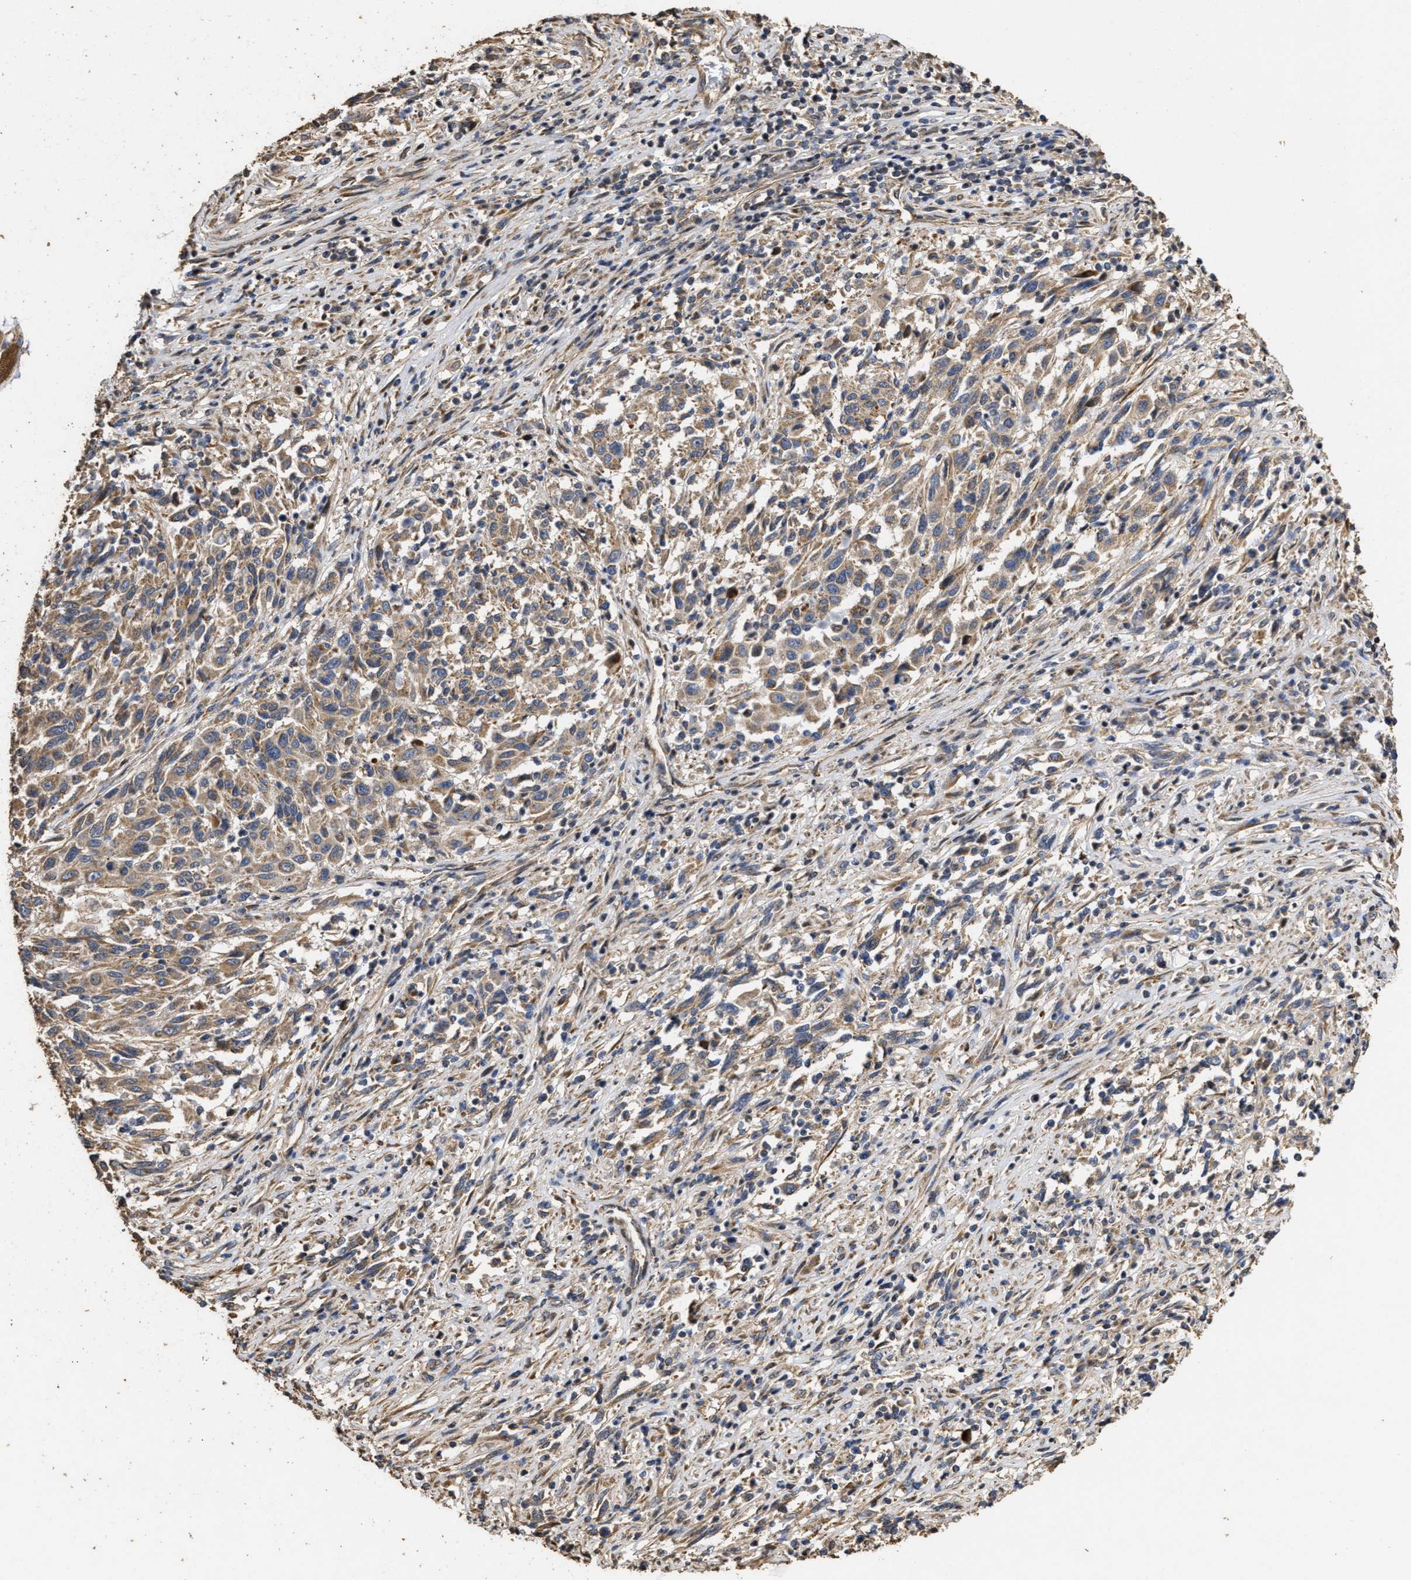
{"staining": {"intensity": "moderate", "quantity": ">75%", "location": "cytoplasmic/membranous"}, "tissue": "melanoma", "cell_type": "Tumor cells", "image_type": "cancer", "snomed": [{"axis": "morphology", "description": "Malignant melanoma, Metastatic site"}, {"axis": "topography", "description": "Lymph node"}], "caption": "An immunohistochemistry micrograph of tumor tissue is shown. Protein staining in brown highlights moderate cytoplasmic/membranous positivity in melanoma within tumor cells.", "gene": "NAV1", "patient": {"sex": "male", "age": 61}}